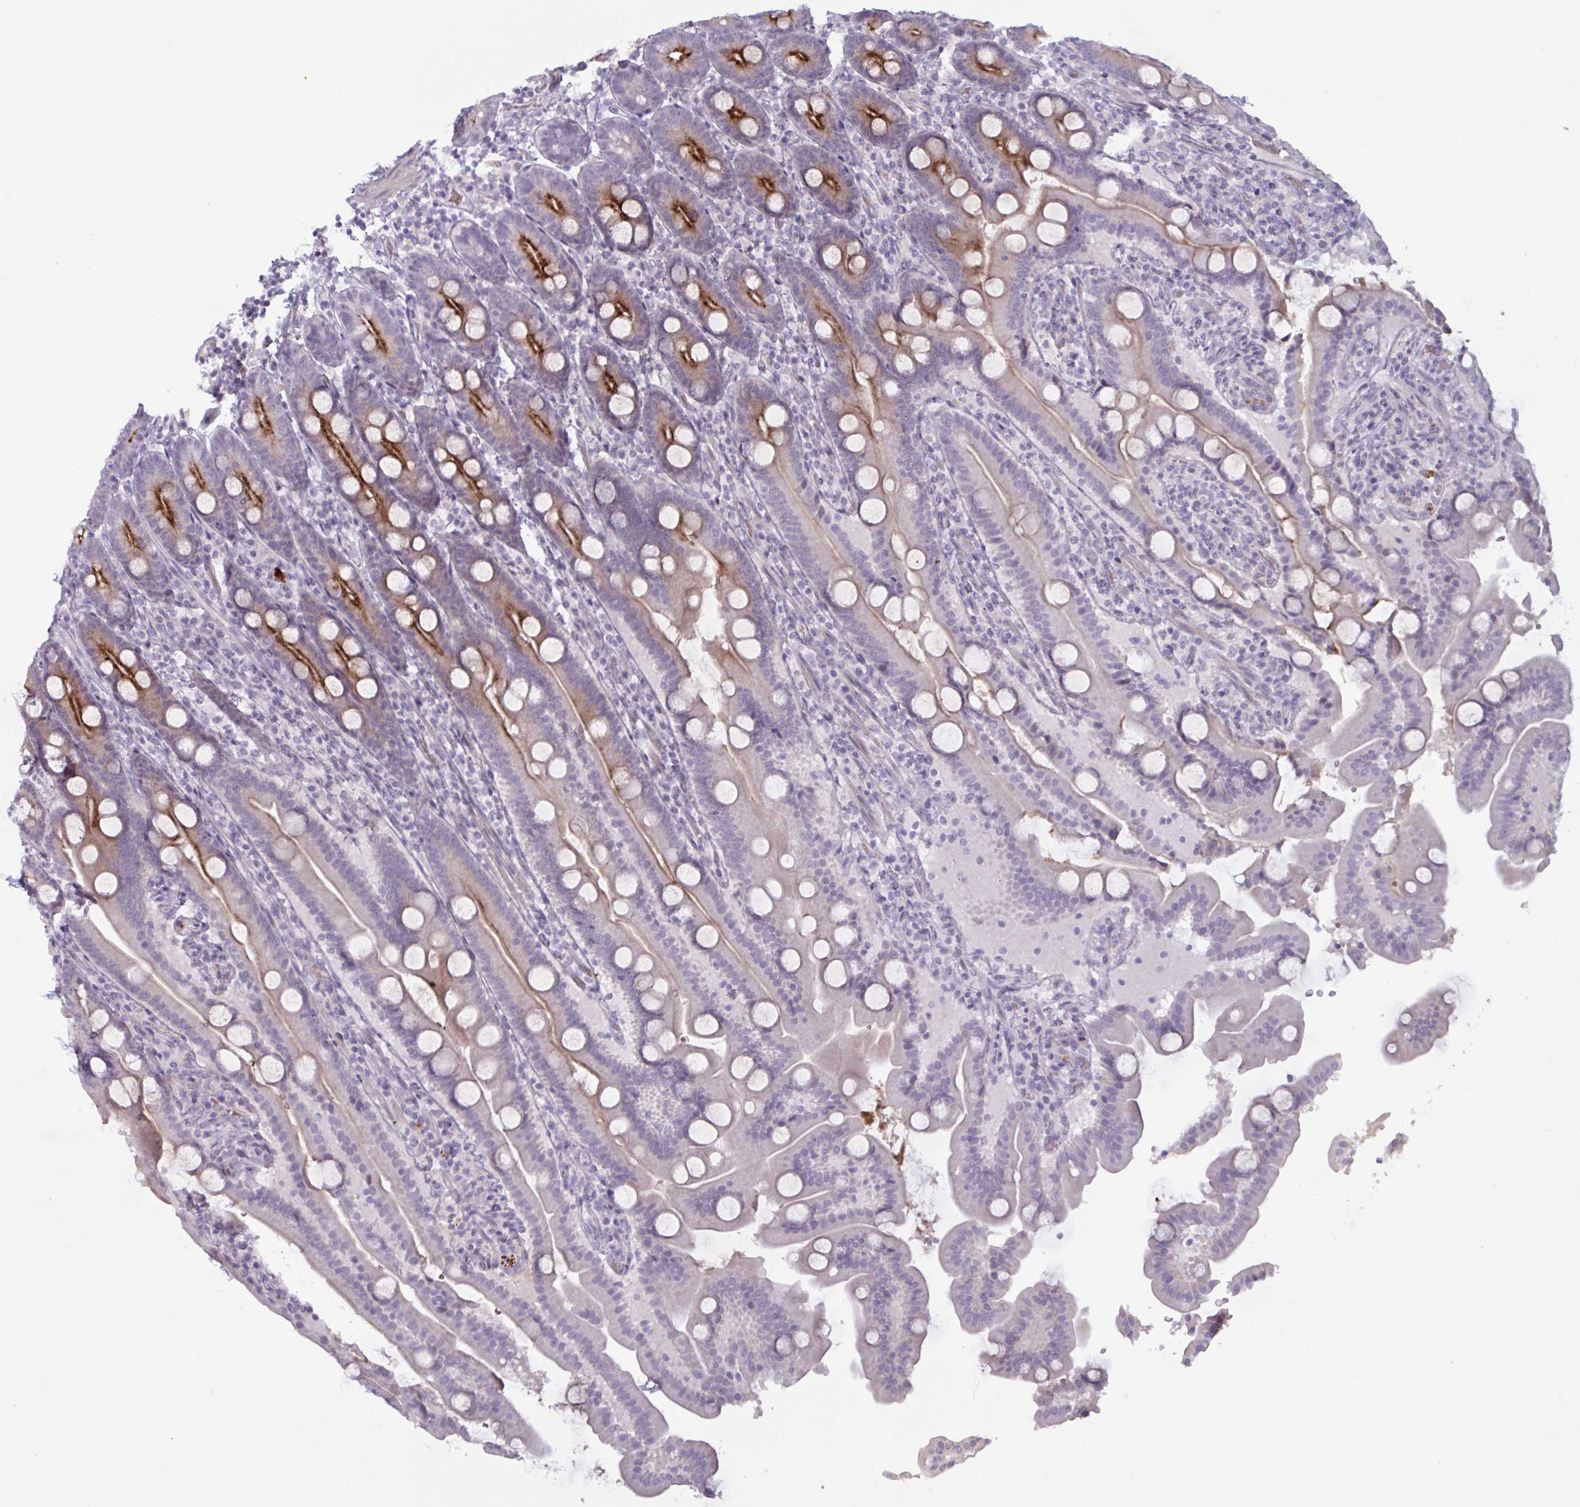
{"staining": {"intensity": "strong", "quantity": "25%-75%", "location": "cytoplasmic/membranous"}, "tissue": "duodenum", "cell_type": "Glandular cells", "image_type": "normal", "snomed": [{"axis": "morphology", "description": "Normal tissue, NOS"}, {"axis": "topography", "description": "Duodenum"}], "caption": "This is a photomicrograph of immunohistochemistry (IHC) staining of benign duodenum, which shows strong positivity in the cytoplasmic/membranous of glandular cells.", "gene": "ENSG00000281613", "patient": {"sex": "male", "age": 55}}